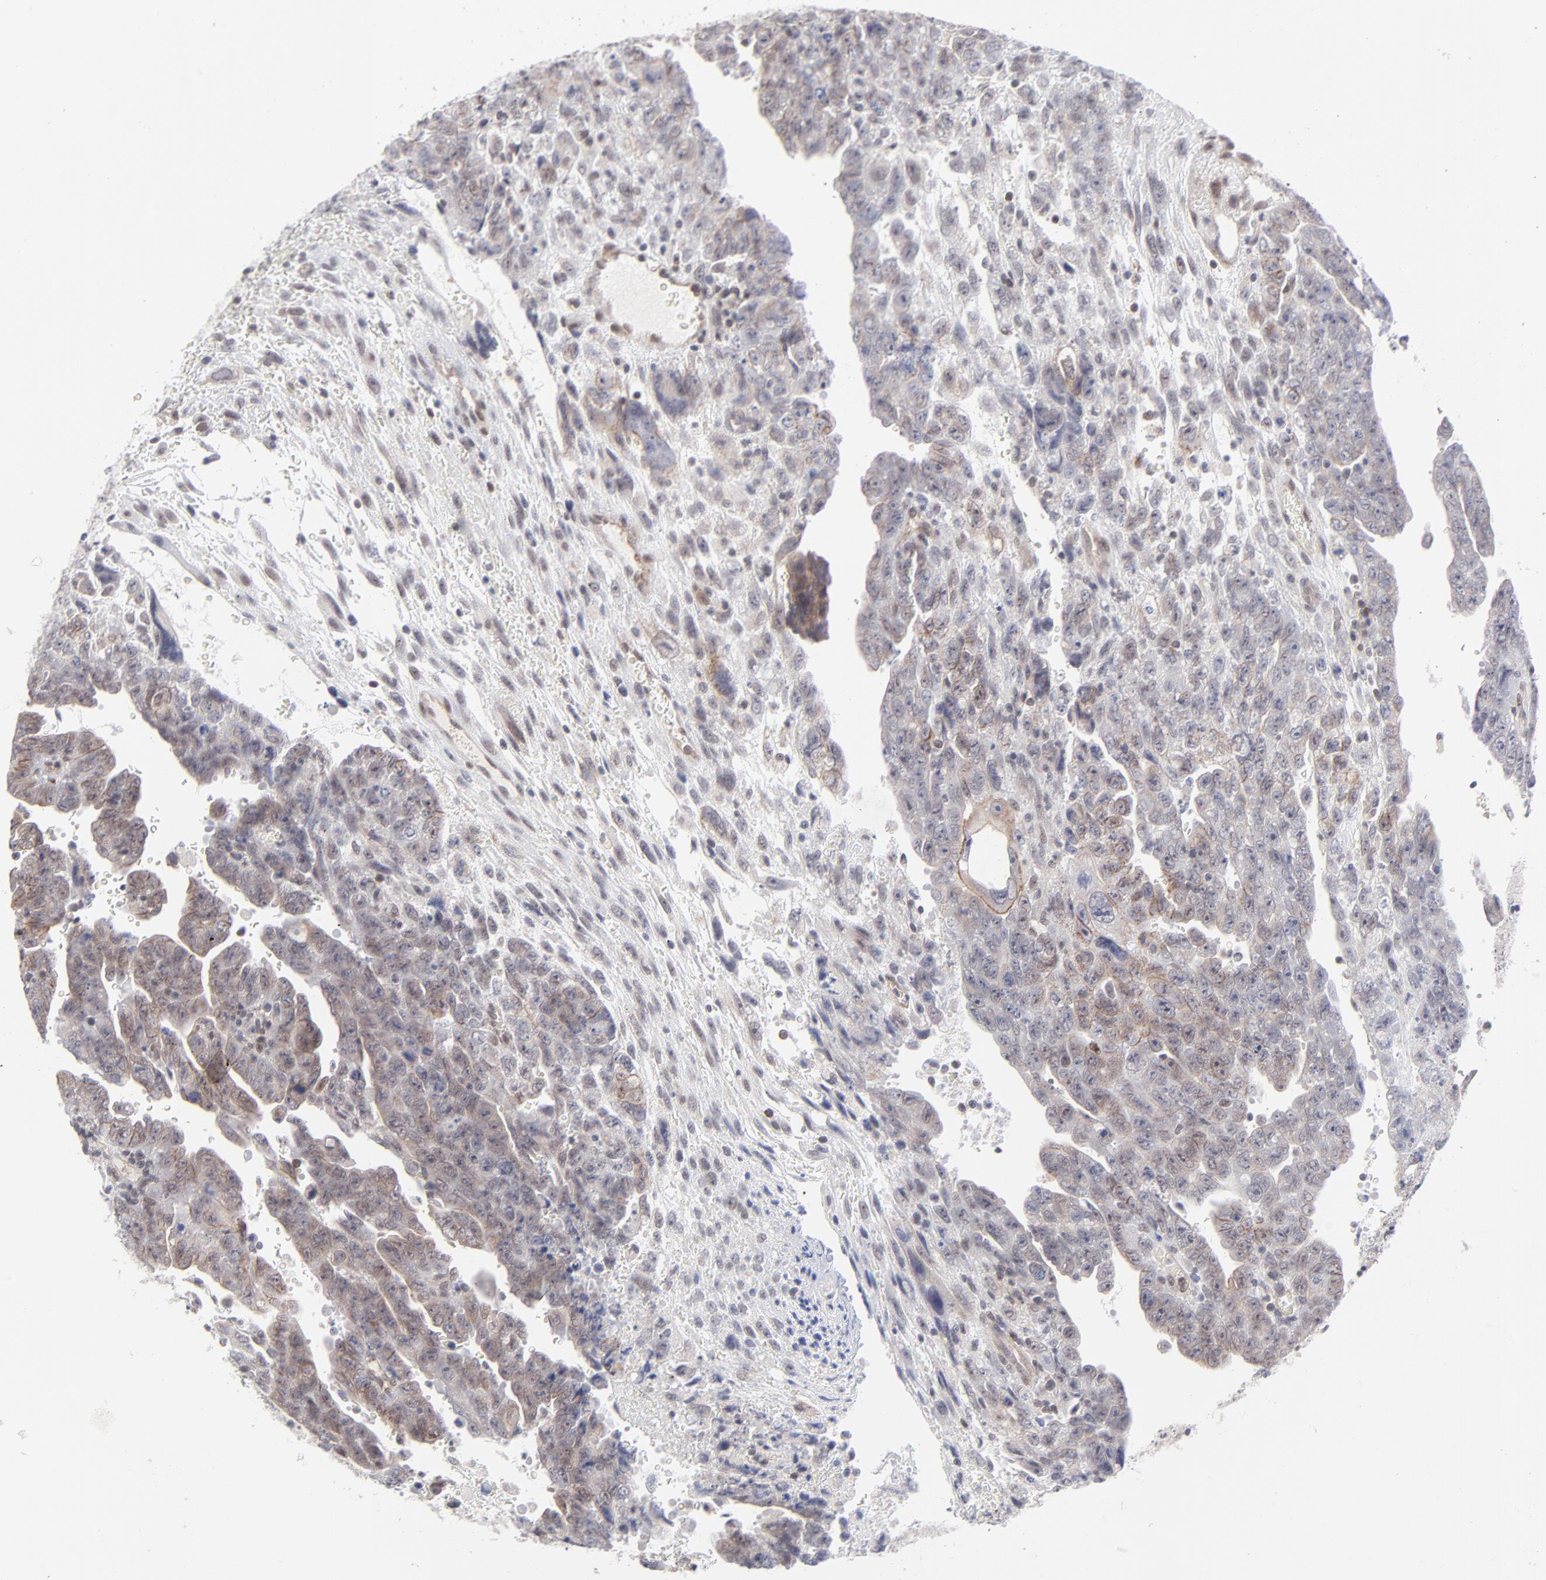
{"staining": {"intensity": "weak", "quantity": ">75%", "location": "cytoplasmic/membranous,nuclear"}, "tissue": "testis cancer", "cell_type": "Tumor cells", "image_type": "cancer", "snomed": [{"axis": "morphology", "description": "Carcinoma, Embryonal, NOS"}, {"axis": "topography", "description": "Testis"}], "caption": "Immunohistochemical staining of human embryonal carcinoma (testis) reveals low levels of weak cytoplasmic/membranous and nuclear protein expression in about >75% of tumor cells. The protein of interest is shown in brown color, while the nuclei are stained blue.", "gene": "NBN", "patient": {"sex": "male", "age": 28}}